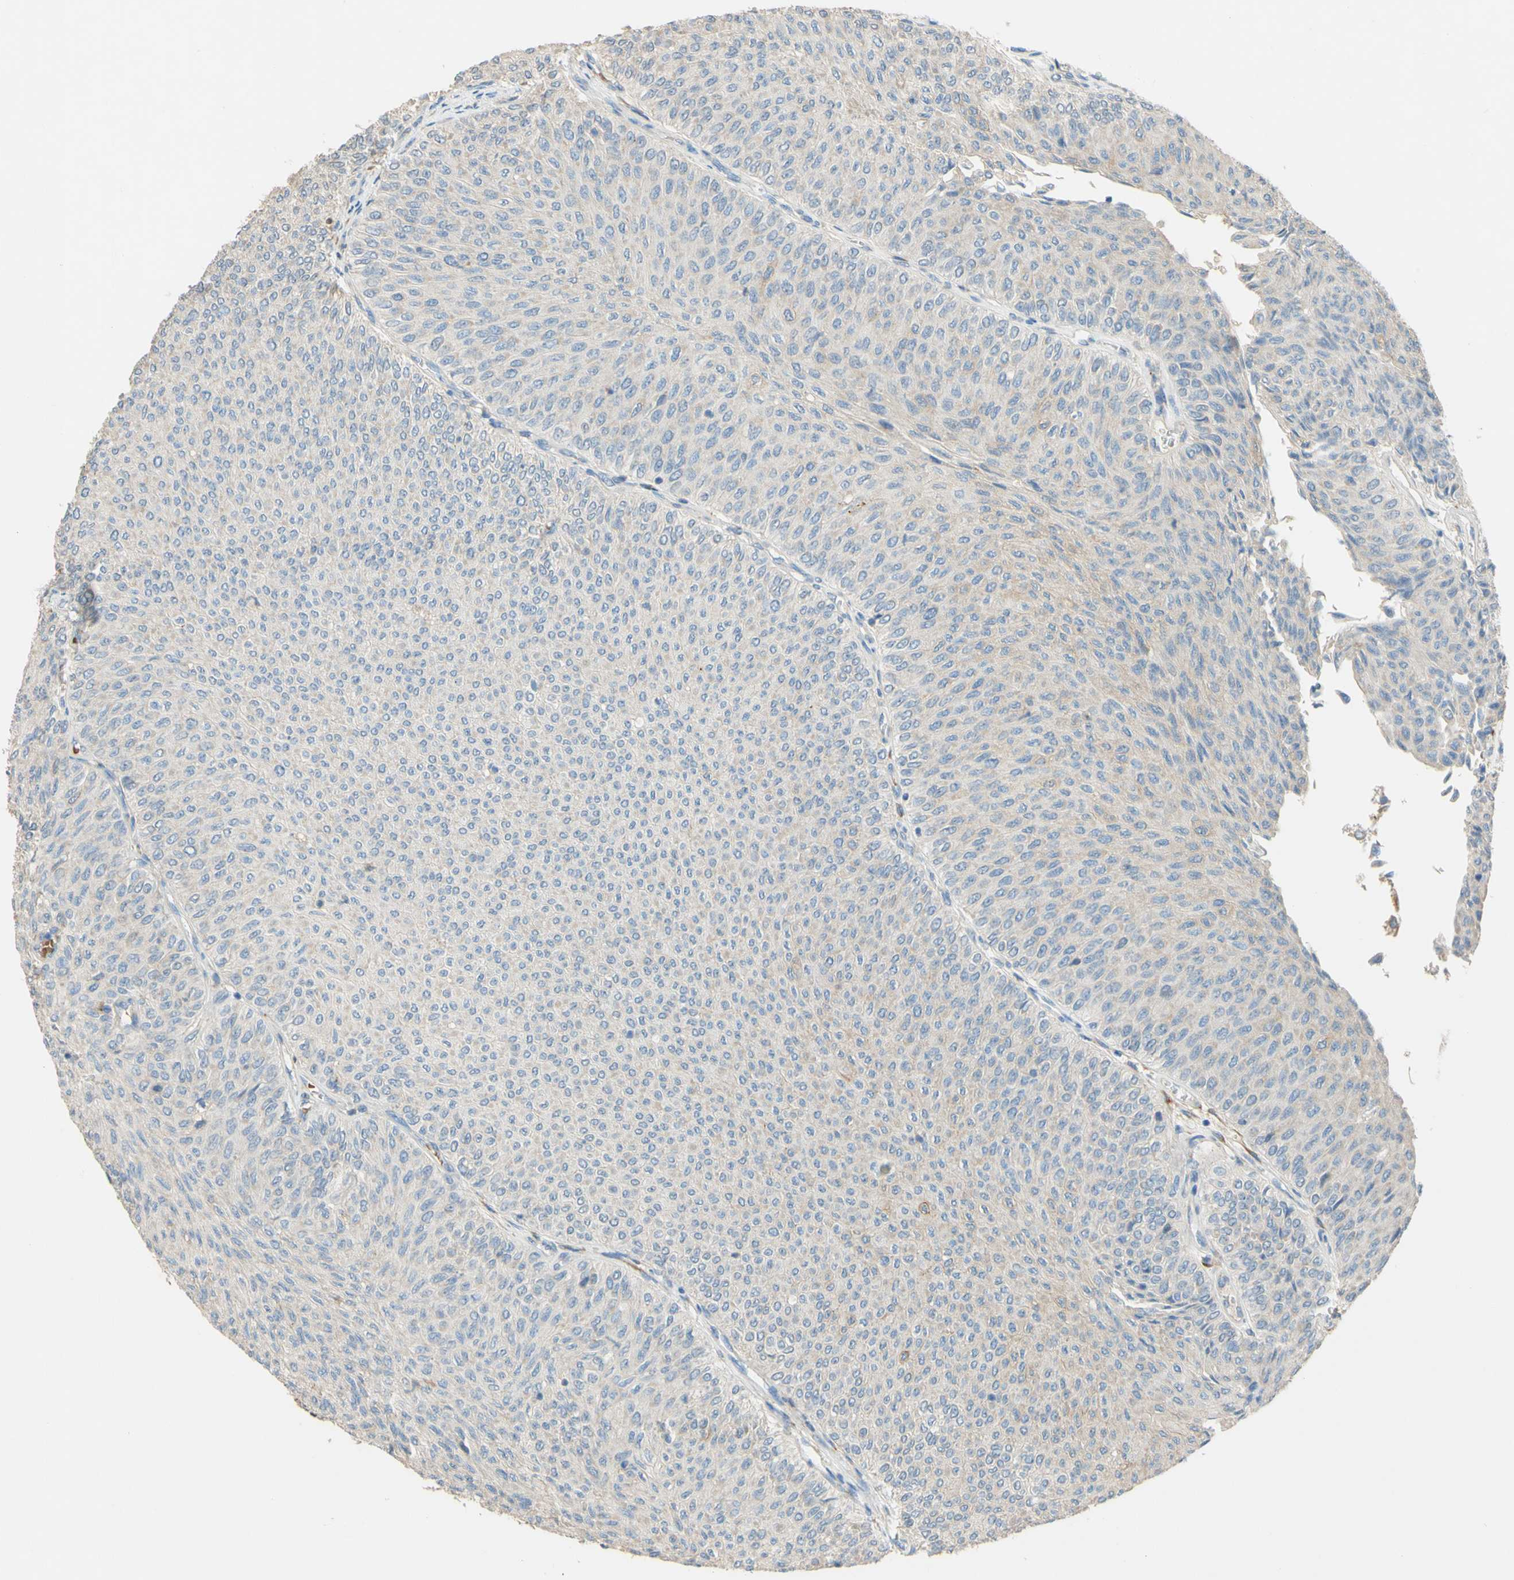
{"staining": {"intensity": "negative", "quantity": "none", "location": "none"}, "tissue": "urothelial cancer", "cell_type": "Tumor cells", "image_type": "cancer", "snomed": [{"axis": "morphology", "description": "Urothelial carcinoma, Low grade"}, {"axis": "topography", "description": "Urinary bladder"}], "caption": "Photomicrograph shows no significant protein staining in tumor cells of urothelial cancer.", "gene": "DKK3", "patient": {"sex": "male", "age": 78}}